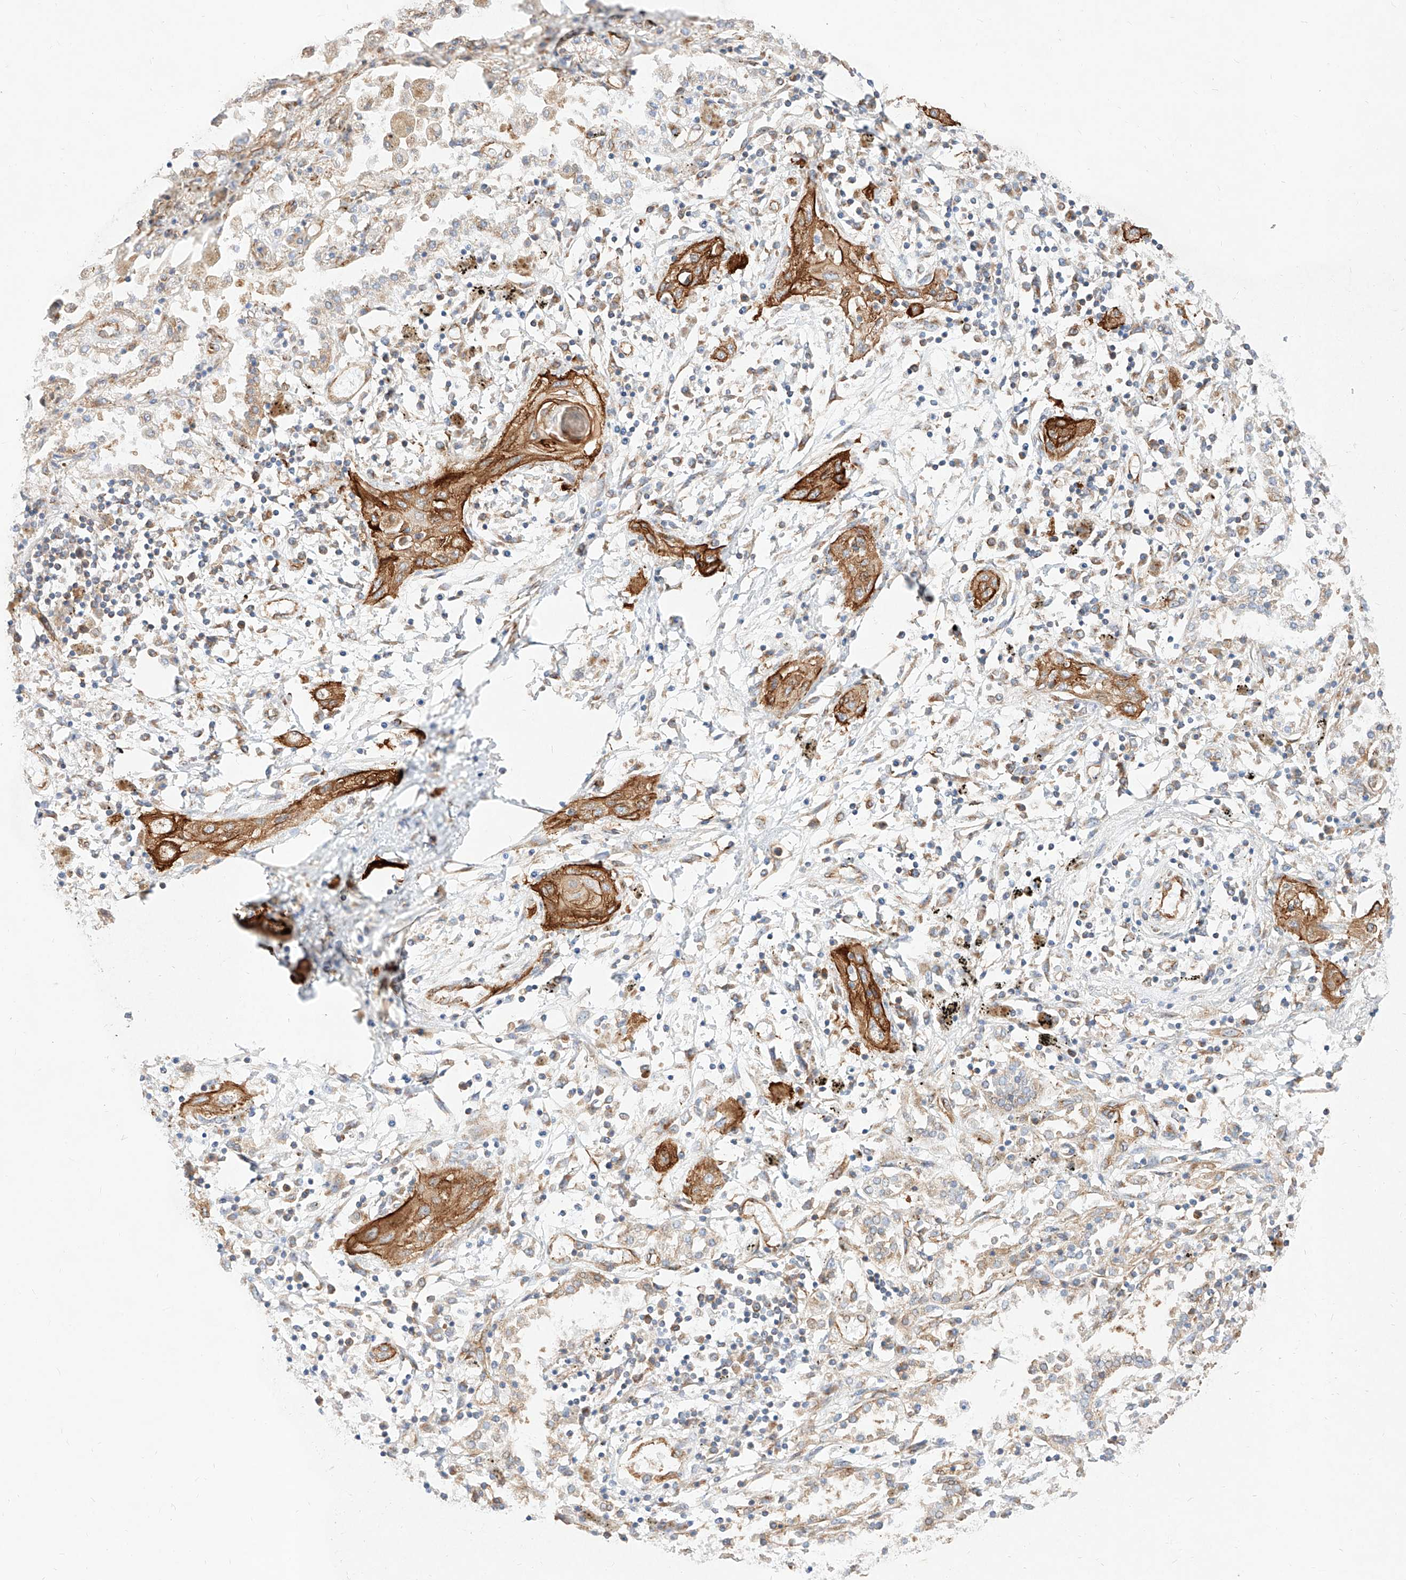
{"staining": {"intensity": "strong", "quantity": ">75%", "location": "cytoplasmic/membranous"}, "tissue": "lung cancer", "cell_type": "Tumor cells", "image_type": "cancer", "snomed": [{"axis": "morphology", "description": "Squamous cell carcinoma, NOS"}, {"axis": "topography", "description": "Lung"}], "caption": "A brown stain labels strong cytoplasmic/membranous expression of a protein in squamous cell carcinoma (lung) tumor cells.", "gene": "CSGALNACT2", "patient": {"sex": "female", "age": 47}}